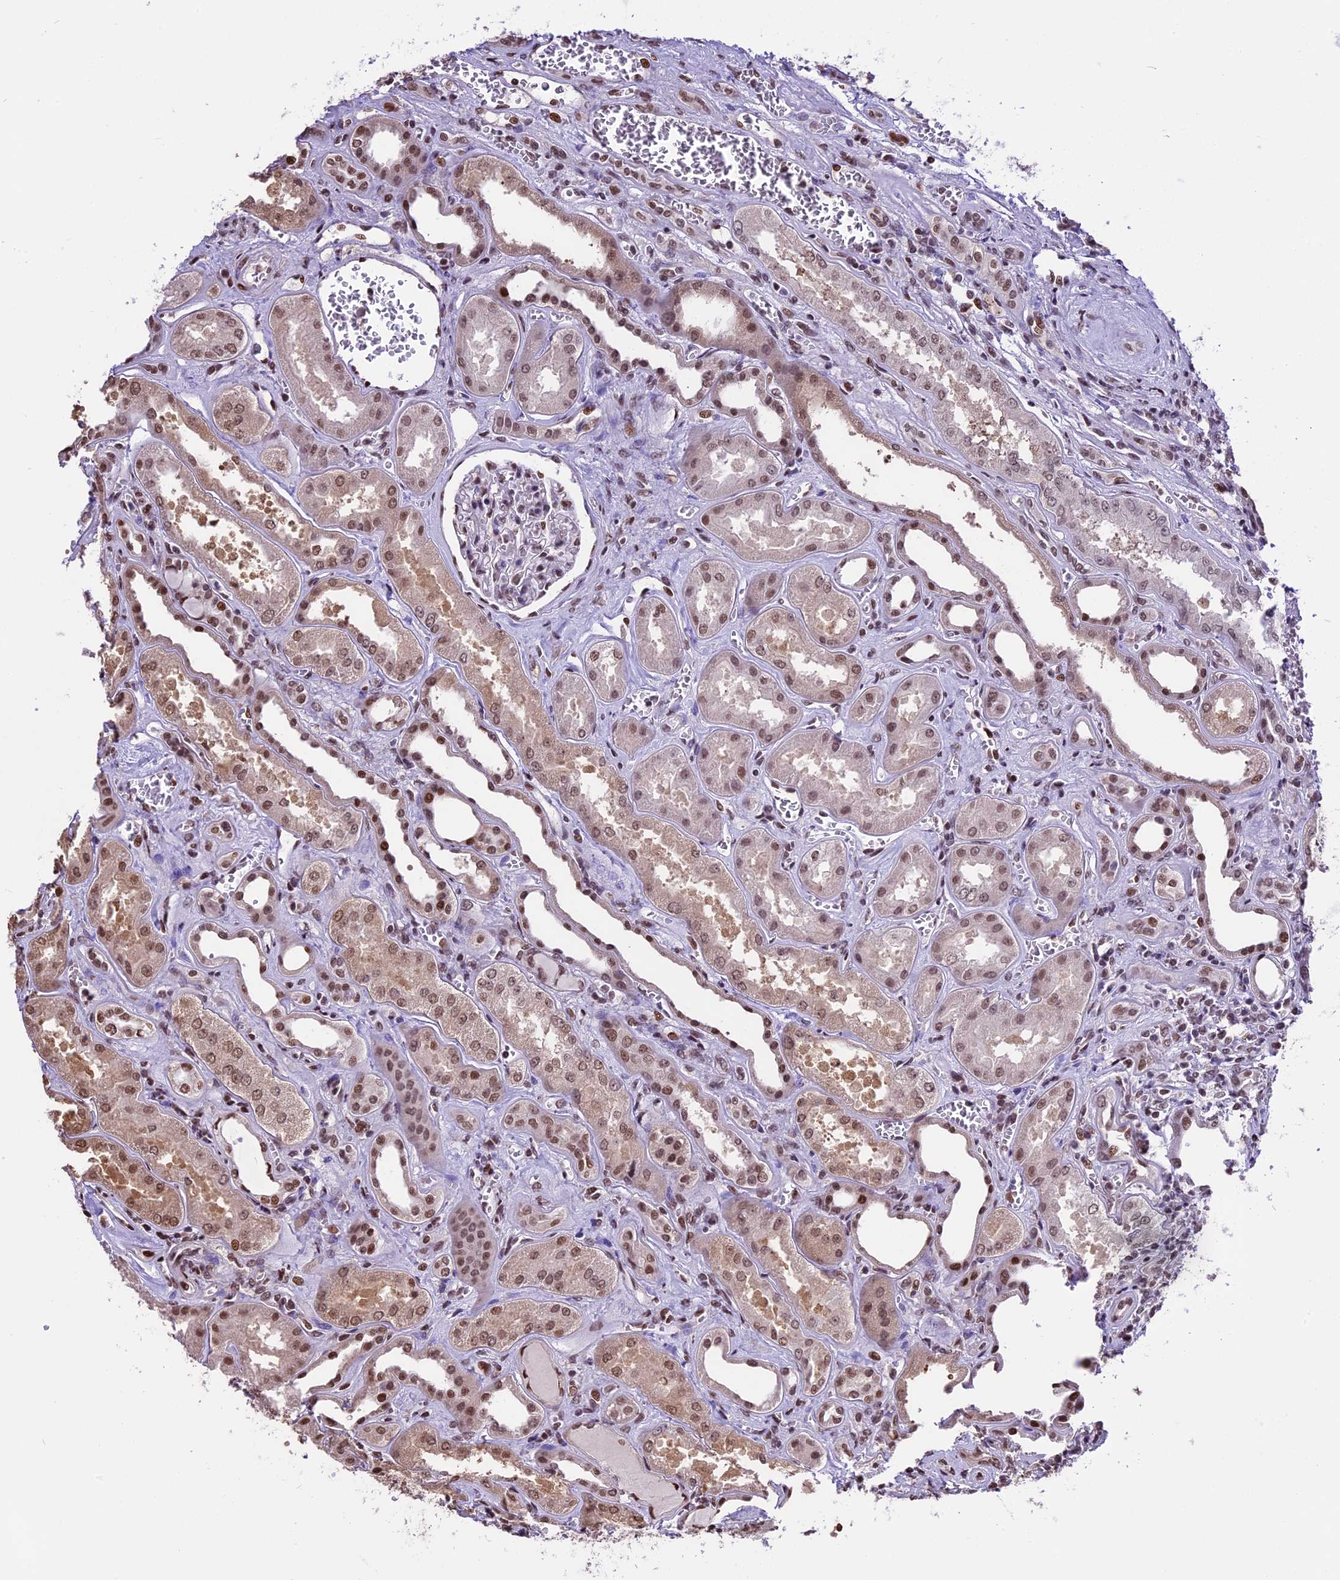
{"staining": {"intensity": "moderate", "quantity": "25%-75%", "location": "nuclear"}, "tissue": "kidney", "cell_type": "Cells in glomeruli", "image_type": "normal", "snomed": [{"axis": "morphology", "description": "Normal tissue, NOS"}, {"axis": "morphology", "description": "Adenocarcinoma, NOS"}, {"axis": "topography", "description": "Kidney"}], "caption": "Benign kidney exhibits moderate nuclear expression in approximately 25%-75% of cells in glomeruli, visualized by immunohistochemistry.", "gene": "POLR3E", "patient": {"sex": "female", "age": 68}}